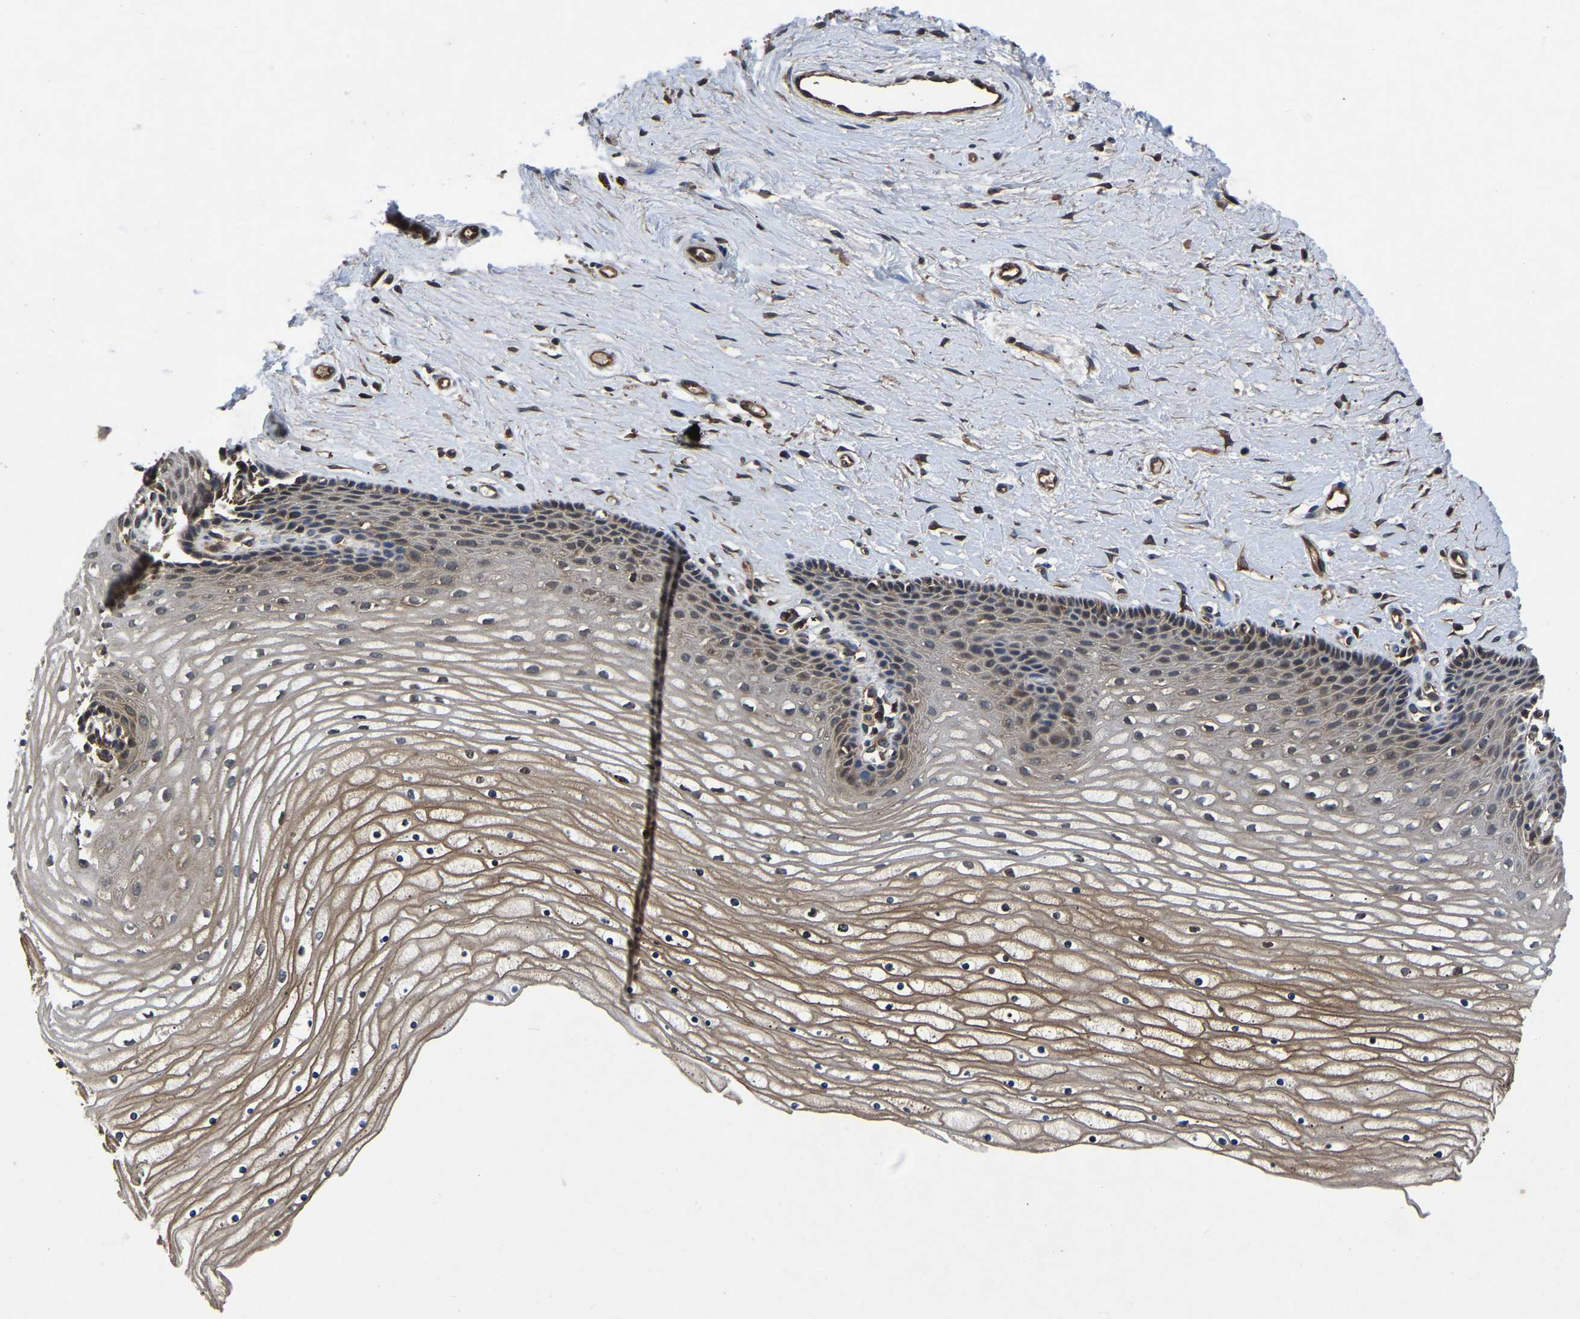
{"staining": {"intensity": "moderate", "quantity": ">75%", "location": "cytoplasmic/membranous"}, "tissue": "cervix", "cell_type": "Glandular cells", "image_type": "normal", "snomed": [{"axis": "morphology", "description": "Normal tissue, NOS"}, {"axis": "topography", "description": "Cervix"}], "caption": "An immunohistochemistry histopathology image of normal tissue is shown. Protein staining in brown shows moderate cytoplasmic/membranous positivity in cervix within glandular cells. The protein is shown in brown color, while the nuclei are stained blue.", "gene": "FGD5", "patient": {"sex": "female", "age": 39}}